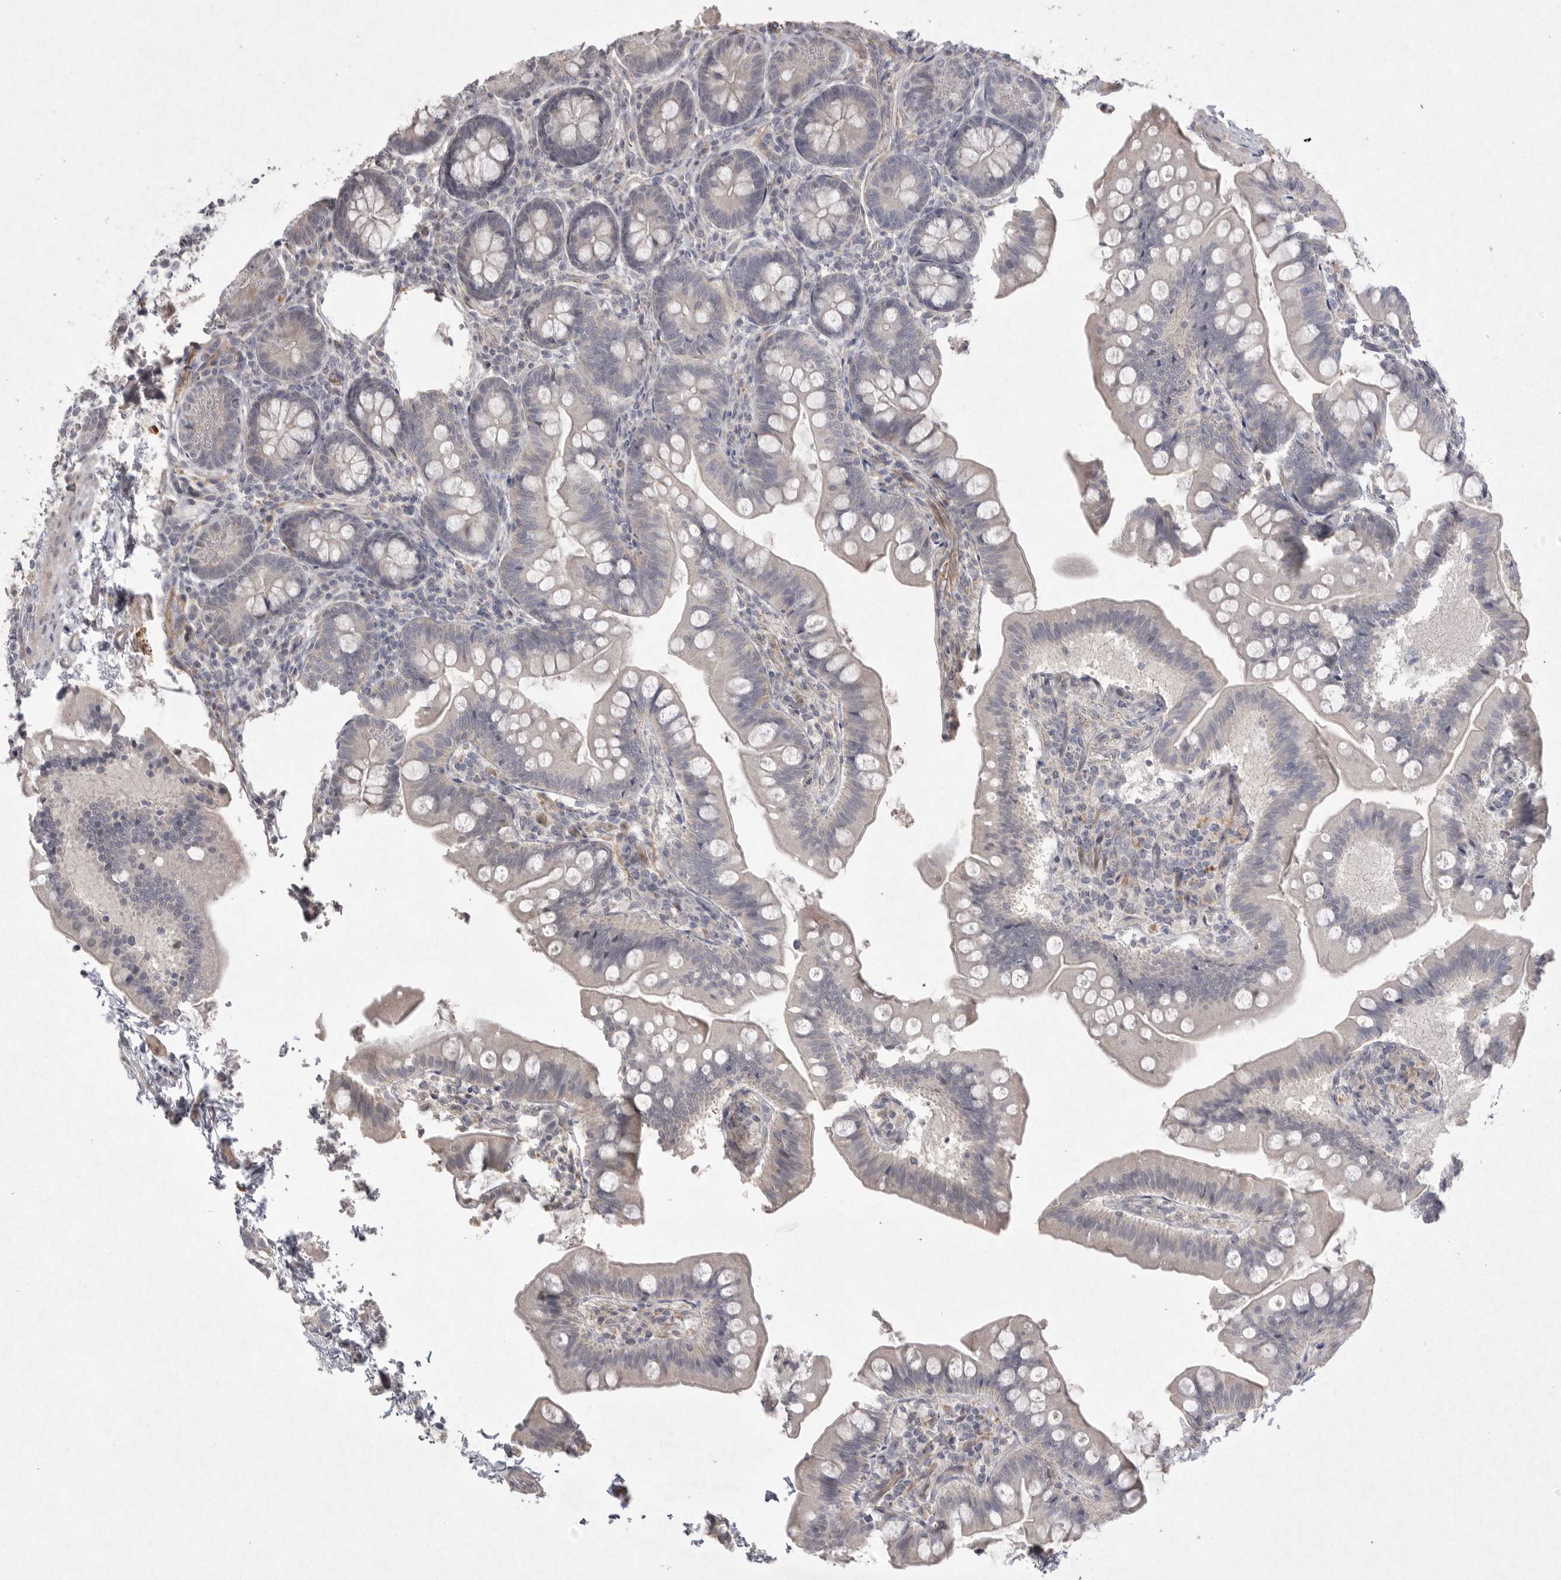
{"staining": {"intensity": "negative", "quantity": "none", "location": "none"}, "tissue": "small intestine", "cell_type": "Glandular cells", "image_type": "normal", "snomed": [{"axis": "morphology", "description": "Normal tissue, NOS"}, {"axis": "topography", "description": "Small intestine"}], "caption": "The micrograph exhibits no staining of glandular cells in normal small intestine. The staining was performed using DAB (3,3'-diaminobenzidine) to visualize the protein expression in brown, while the nuclei were stained in blue with hematoxylin (Magnification: 20x).", "gene": "VANGL2", "patient": {"sex": "male", "age": 7}}